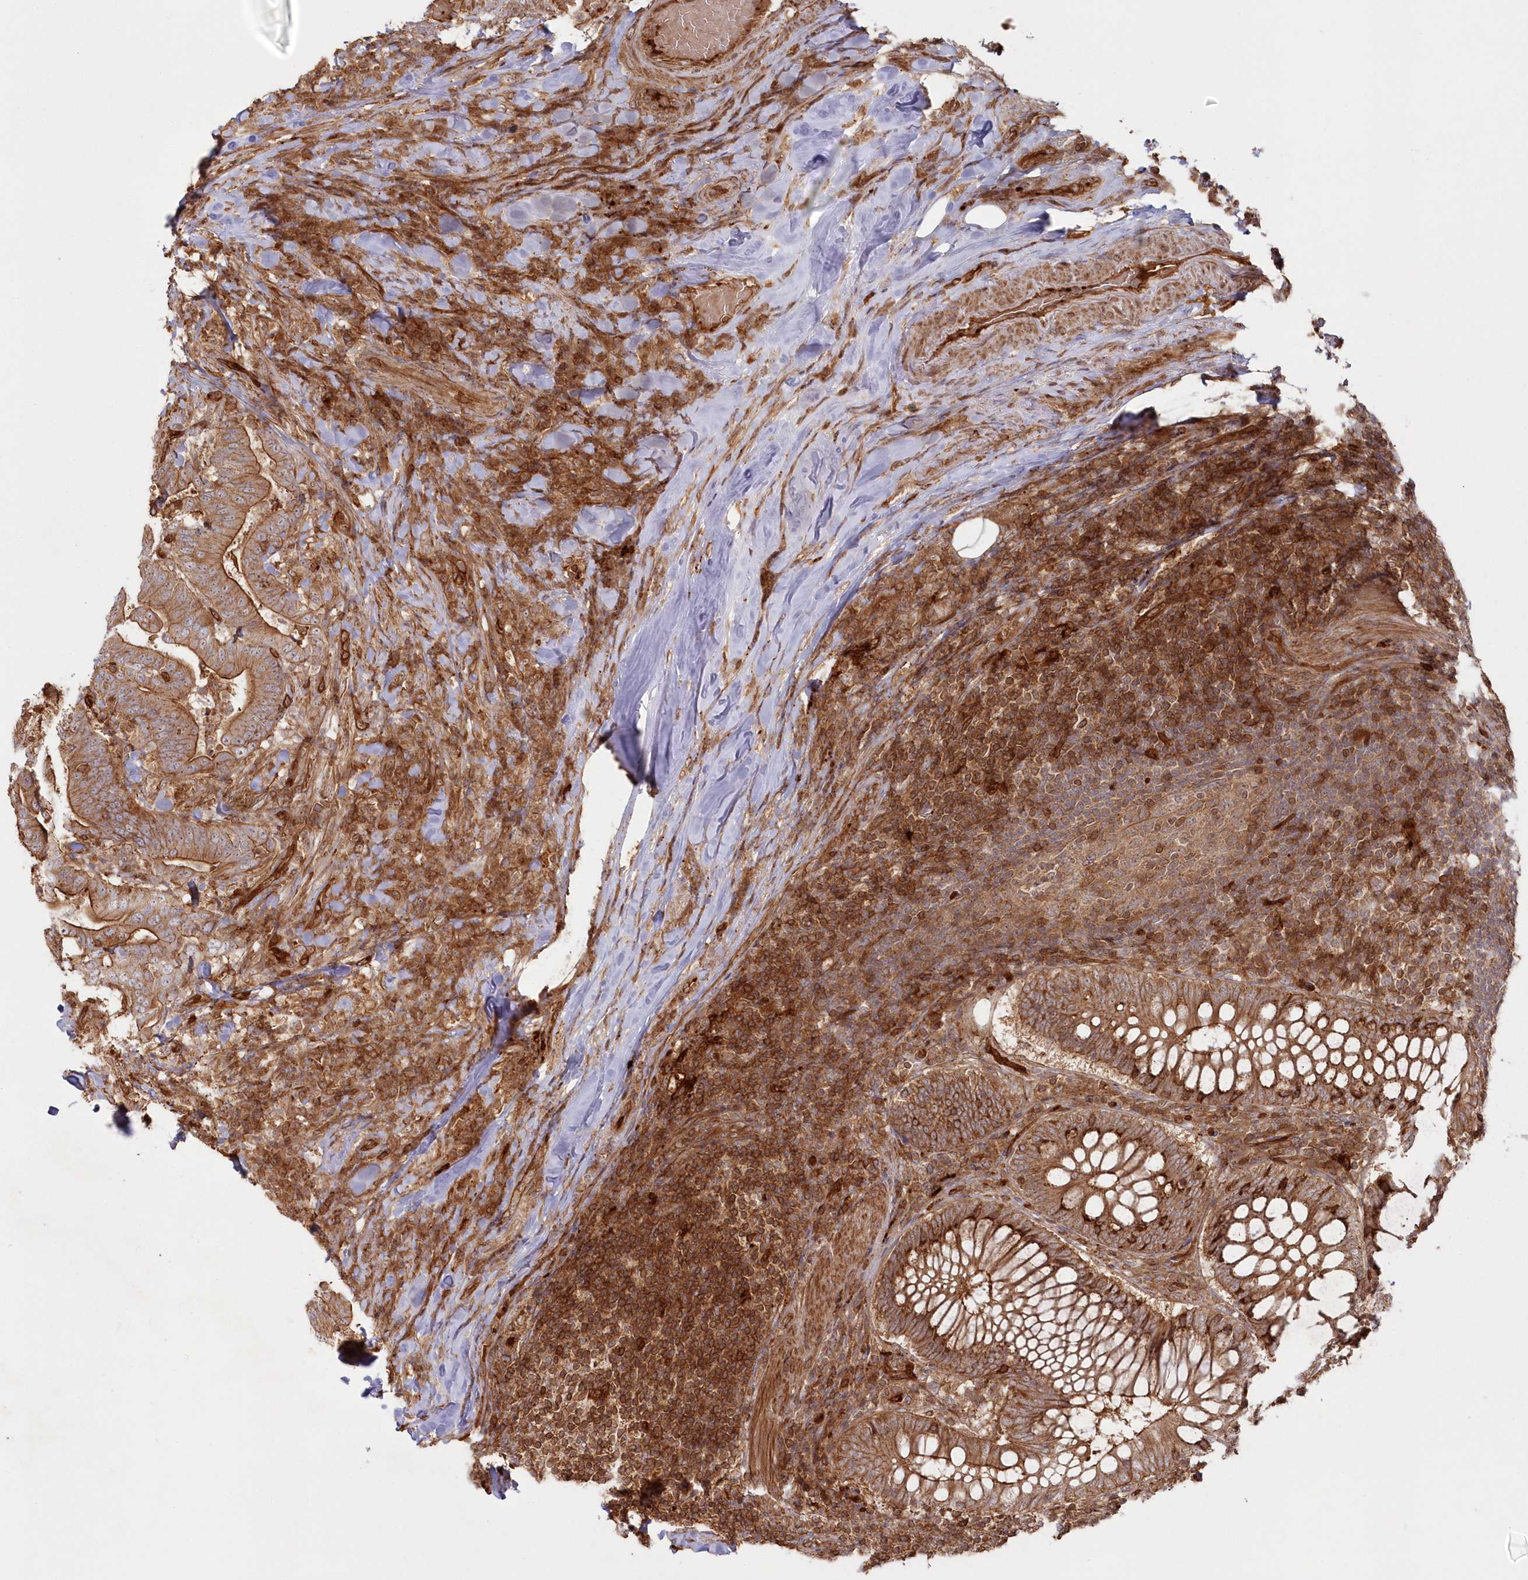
{"staining": {"intensity": "moderate", "quantity": ">75%", "location": "cytoplasmic/membranous"}, "tissue": "colorectal cancer", "cell_type": "Tumor cells", "image_type": "cancer", "snomed": [{"axis": "morphology", "description": "Adenocarcinoma, NOS"}, {"axis": "topography", "description": "Colon"}], "caption": "A brown stain labels moderate cytoplasmic/membranous positivity of a protein in human colorectal adenocarcinoma tumor cells. (DAB IHC with brightfield microscopy, high magnification).", "gene": "RGCC", "patient": {"sex": "female", "age": 66}}